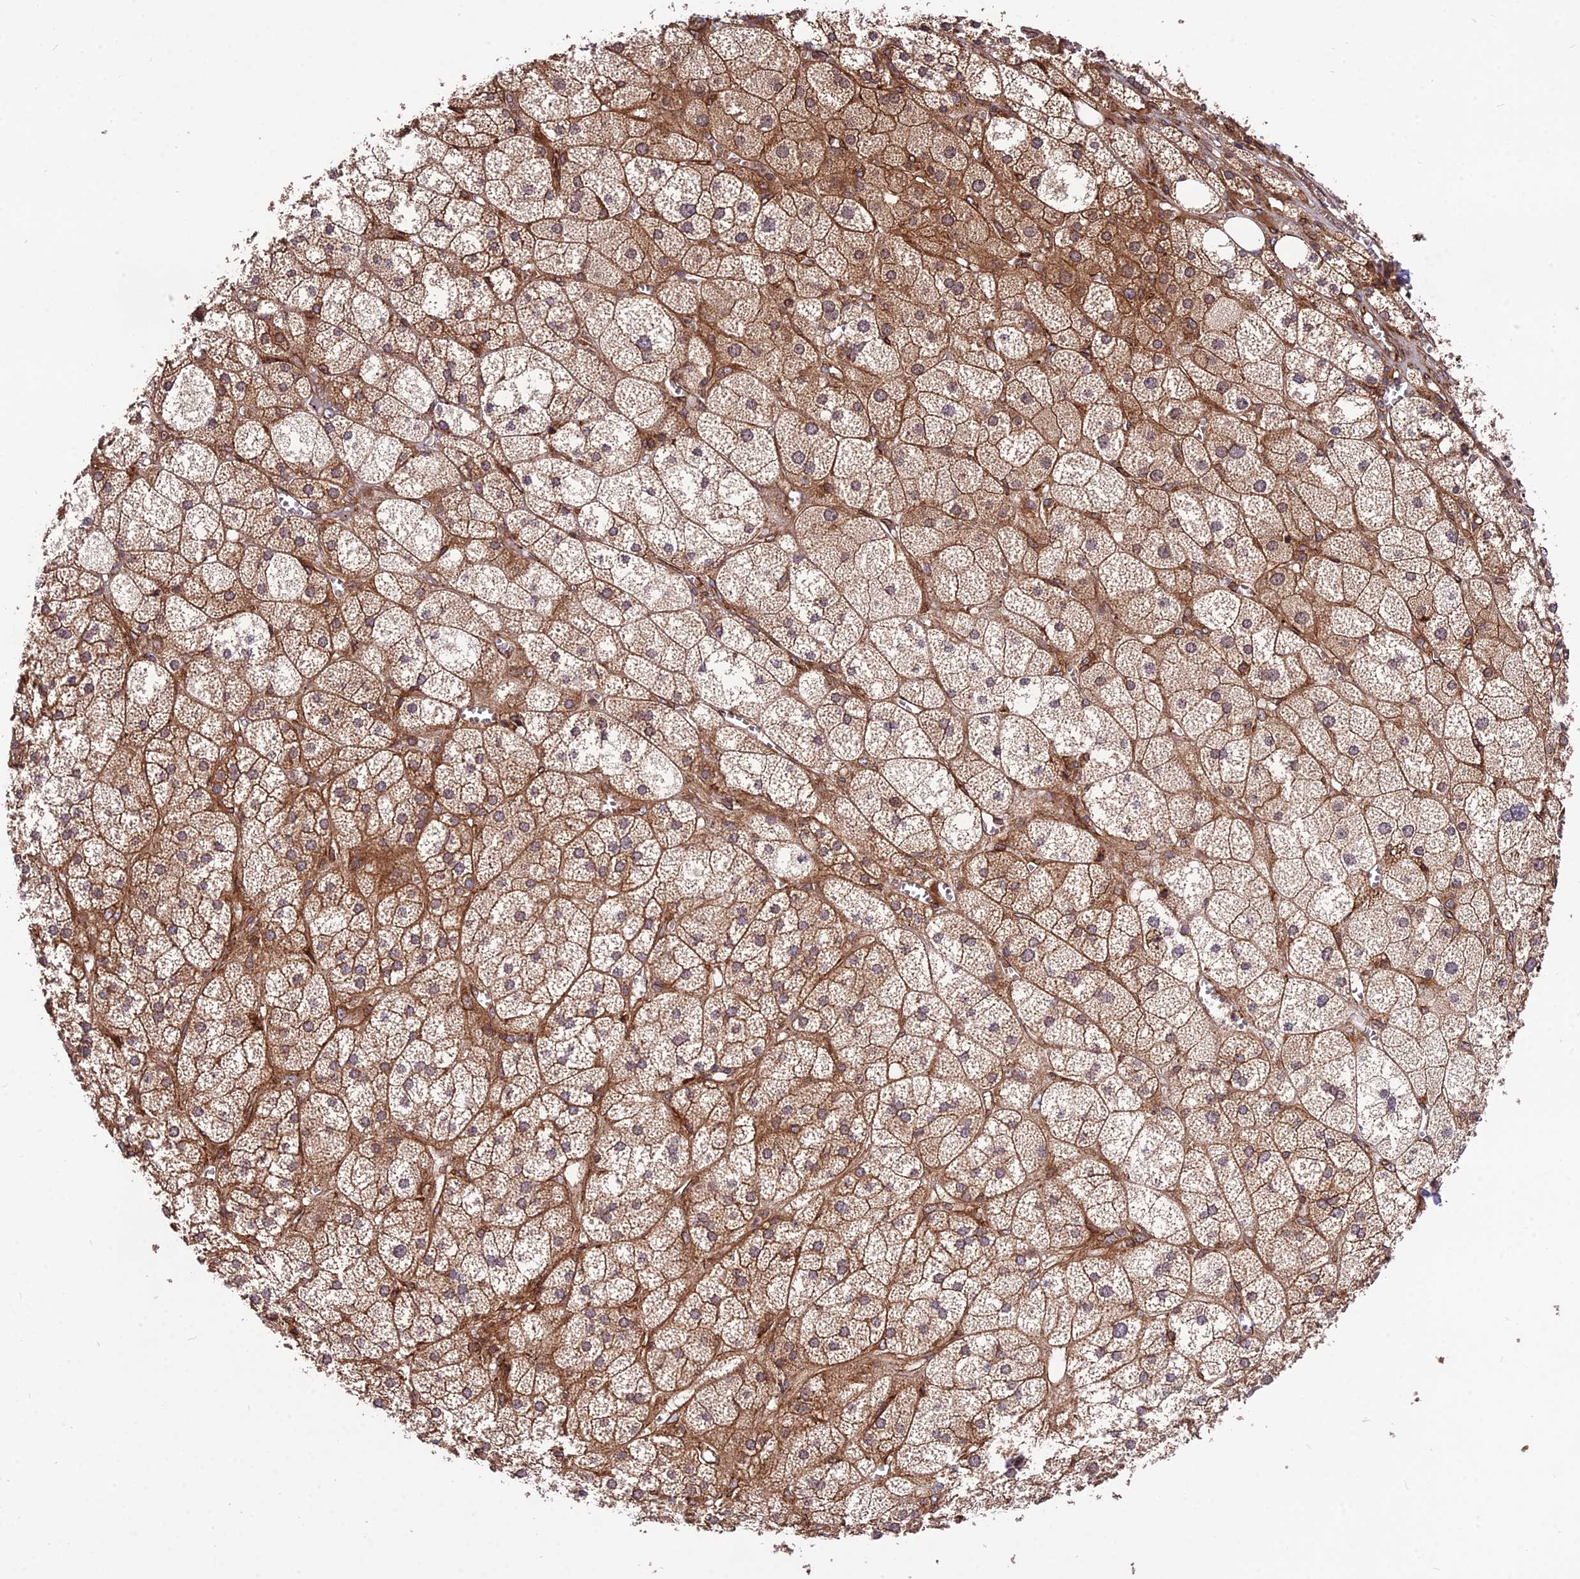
{"staining": {"intensity": "strong", "quantity": ">75%", "location": "cytoplasmic/membranous"}, "tissue": "adrenal gland", "cell_type": "Glandular cells", "image_type": "normal", "snomed": [{"axis": "morphology", "description": "Normal tissue, NOS"}, {"axis": "topography", "description": "Adrenal gland"}], "caption": "Immunohistochemical staining of unremarkable adrenal gland shows >75% levels of strong cytoplasmic/membranous protein expression in about >75% of glandular cells. (Stains: DAB (3,3'-diaminobenzidine) in brown, nuclei in blue, Microscopy: brightfield microscopy at high magnification).", "gene": "ROCK1", "patient": {"sex": "female", "age": 61}}